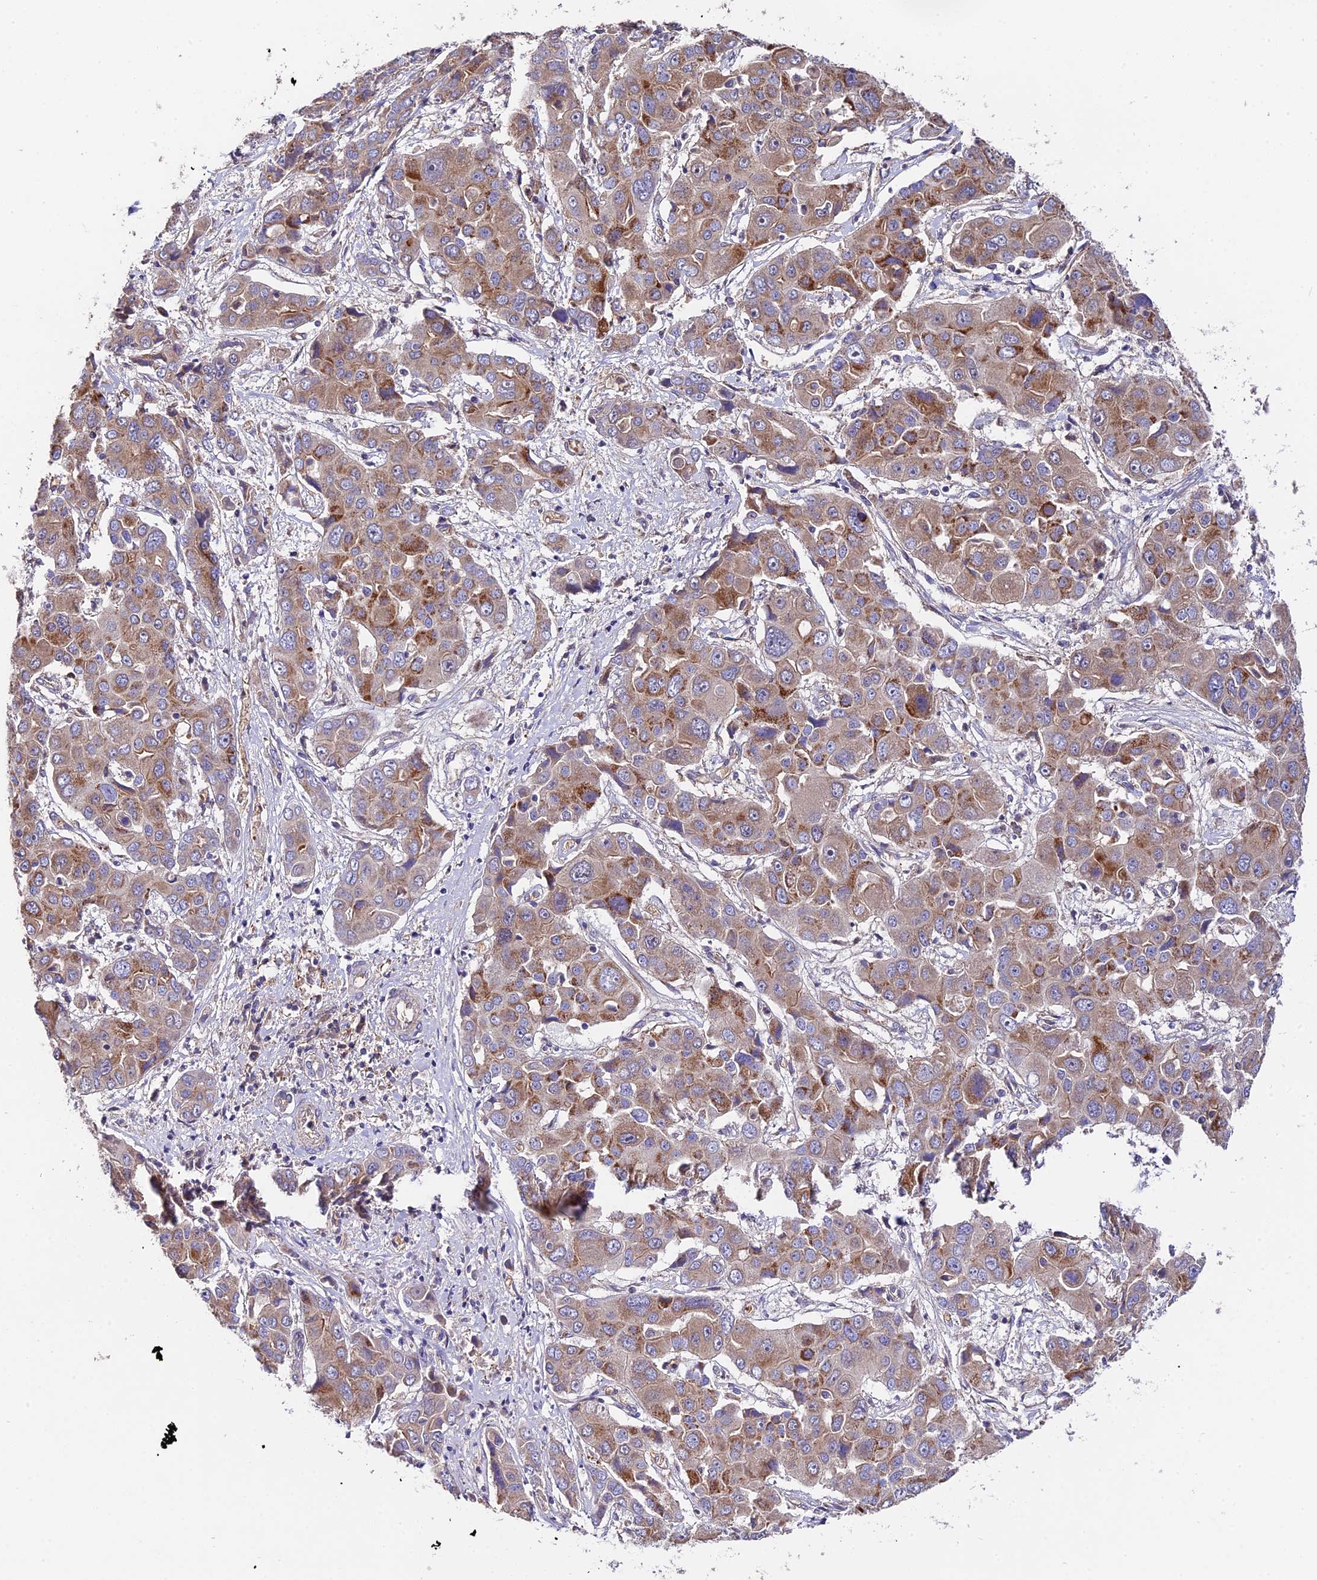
{"staining": {"intensity": "moderate", "quantity": "25%-75%", "location": "cytoplasmic/membranous"}, "tissue": "liver cancer", "cell_type": "Tumor cells", "image_type": "cancer", "snomed": [{"axis": "morphology", "description": "Cholangiocarcinoma"}, {"axis": "topography", "description": "Liver"}], "caption": "Tumor cells display medium levels of moderate cytoplasmic/membranous expression in approximately 25%-75% of cells in liver cholangiocarcinoma.", "gene": "TRMT1", "patient": {"sex": "male", "age": 67}}